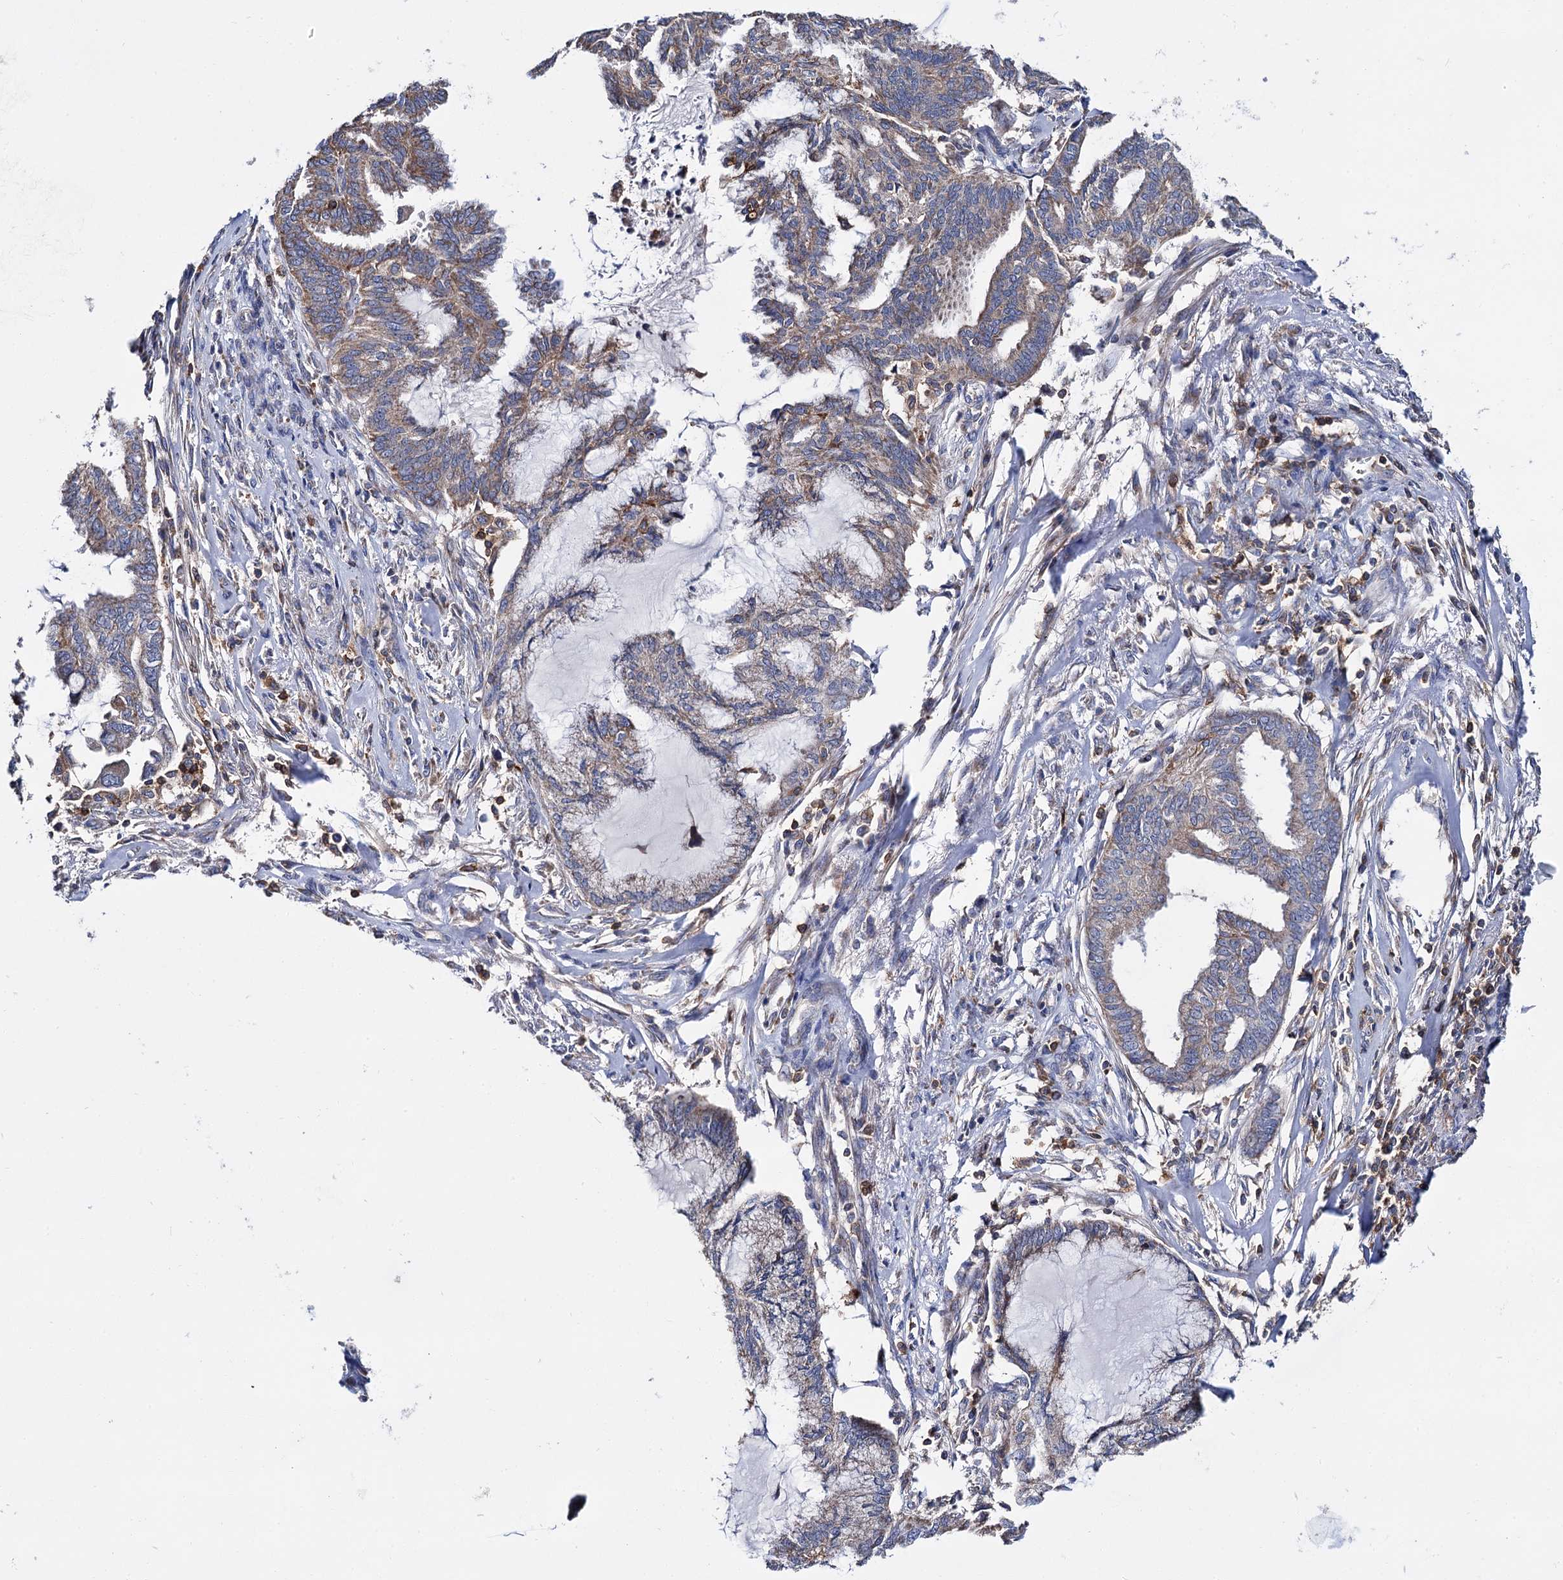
{"staining": {"intensity": "moderate", "quantity": ">75%", "location": "cytoplasmic/membranous"}, "tissue": "endometrial cancer", "cell_type": "Tumor cells", "image_type": "cancer", "snomed": [{"axis": "morphology", "description": "Adenocarcinoma, NOS"}, {"axis": "topography", "description": "Endometrium"}], "caption": "Immunohistochemical staining of endometrial cancer reveals moderate cytoplasmic/membranous protein staining in about >75% of tumor cells.", "gene": "UBASH3B", "patient": {"sex": "female", "age": 86}}